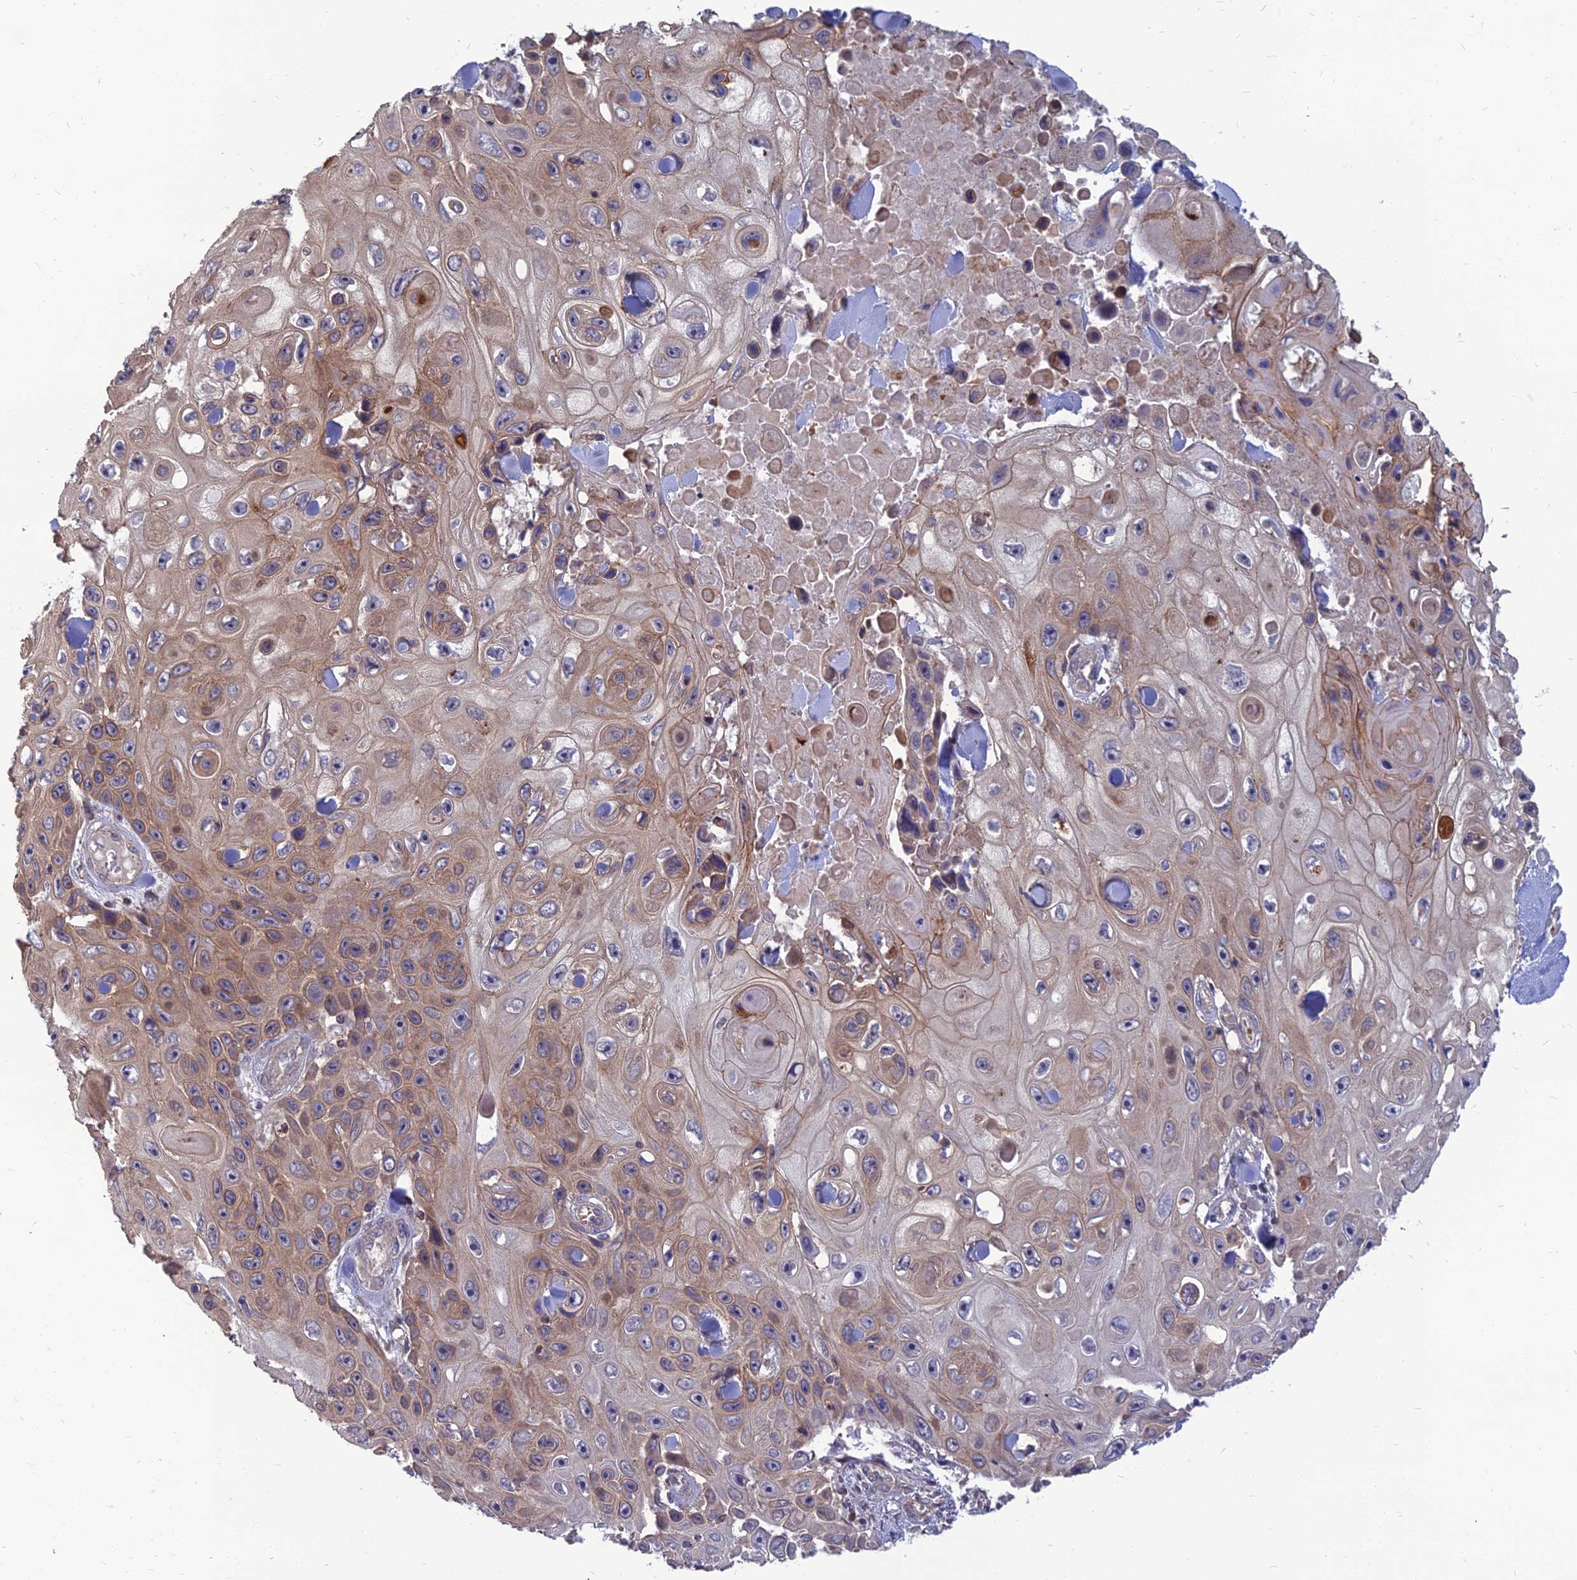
{"staining": {"intensity": "moderate", "quantity": ">75%", "location": "cytoplasmic/membranous"}, "tissue": "skin cancer", "cell_type": "Tumor cells", "image_type": "cancer", "snomed": [{"axis": "morphology", "description": "Squamous cell carcinoma, NOS"}, {"axis": "topography", "description": "Skin"}], "caption": "Moderate cytoplasmic/membranous staining for a protein is appreciated in about >75% of tumor cells of squamous cell carcinoma (skin) using immunohistochemistry (IHC).", "gene": "OPA3", "patient": {"sex": "male", "age": 82}}